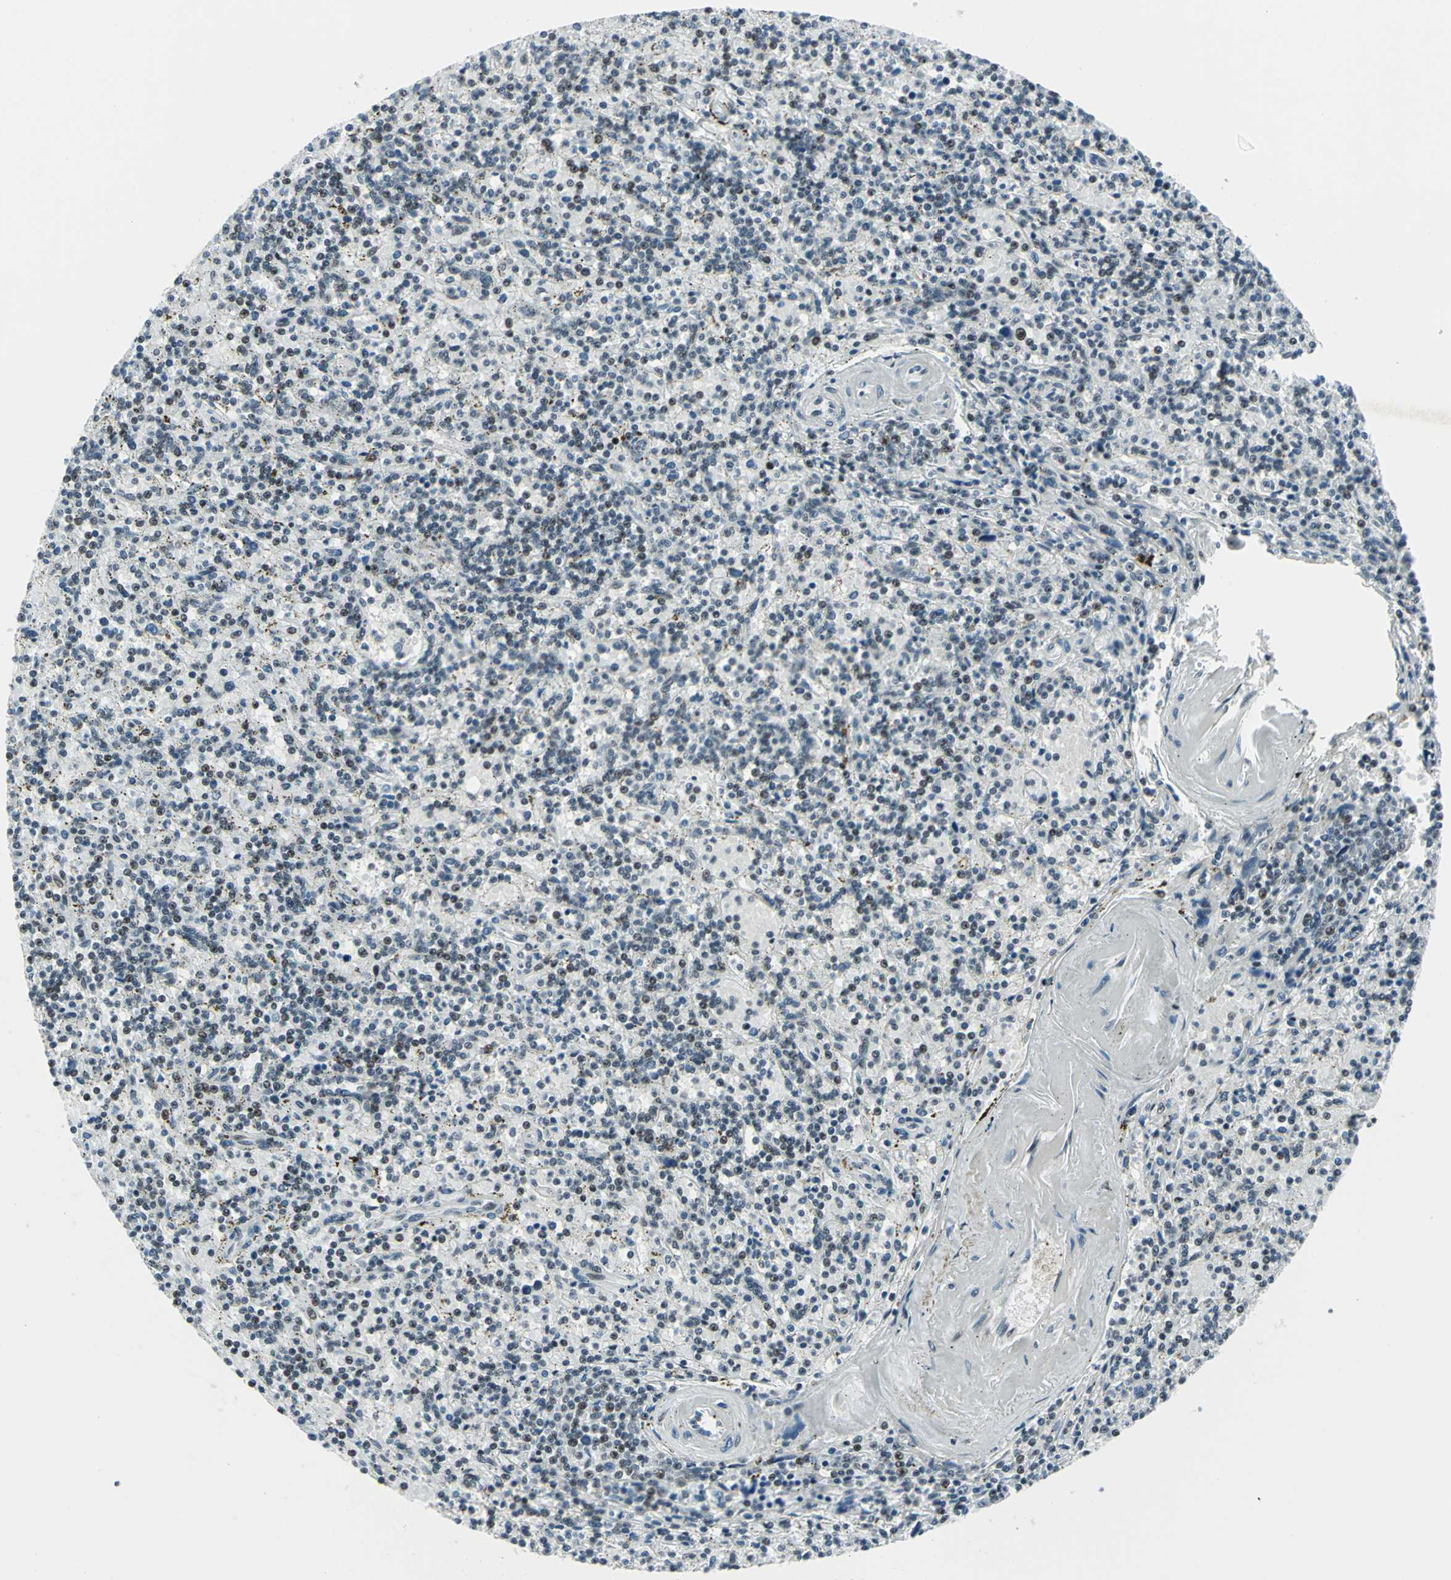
{"staining": {"intensity": "weak", "quantity": "<25%", "location": "nuclear"}, "tissue": "lymphoma", "cell_type": "Tumor cells", "image_type": "cancer", "snomed": [{"axis": "morphology", "description": "Malignant lymphoma, non-Hodgkin's type, Low grade"}, {"axis": "topography", "description": "Spleen"}], "caption": "The histopathology image displays no staining of tumor cells in lymphoma.", "gene": "KAT6B", "patient": {"sex": "male", "age": 73}}